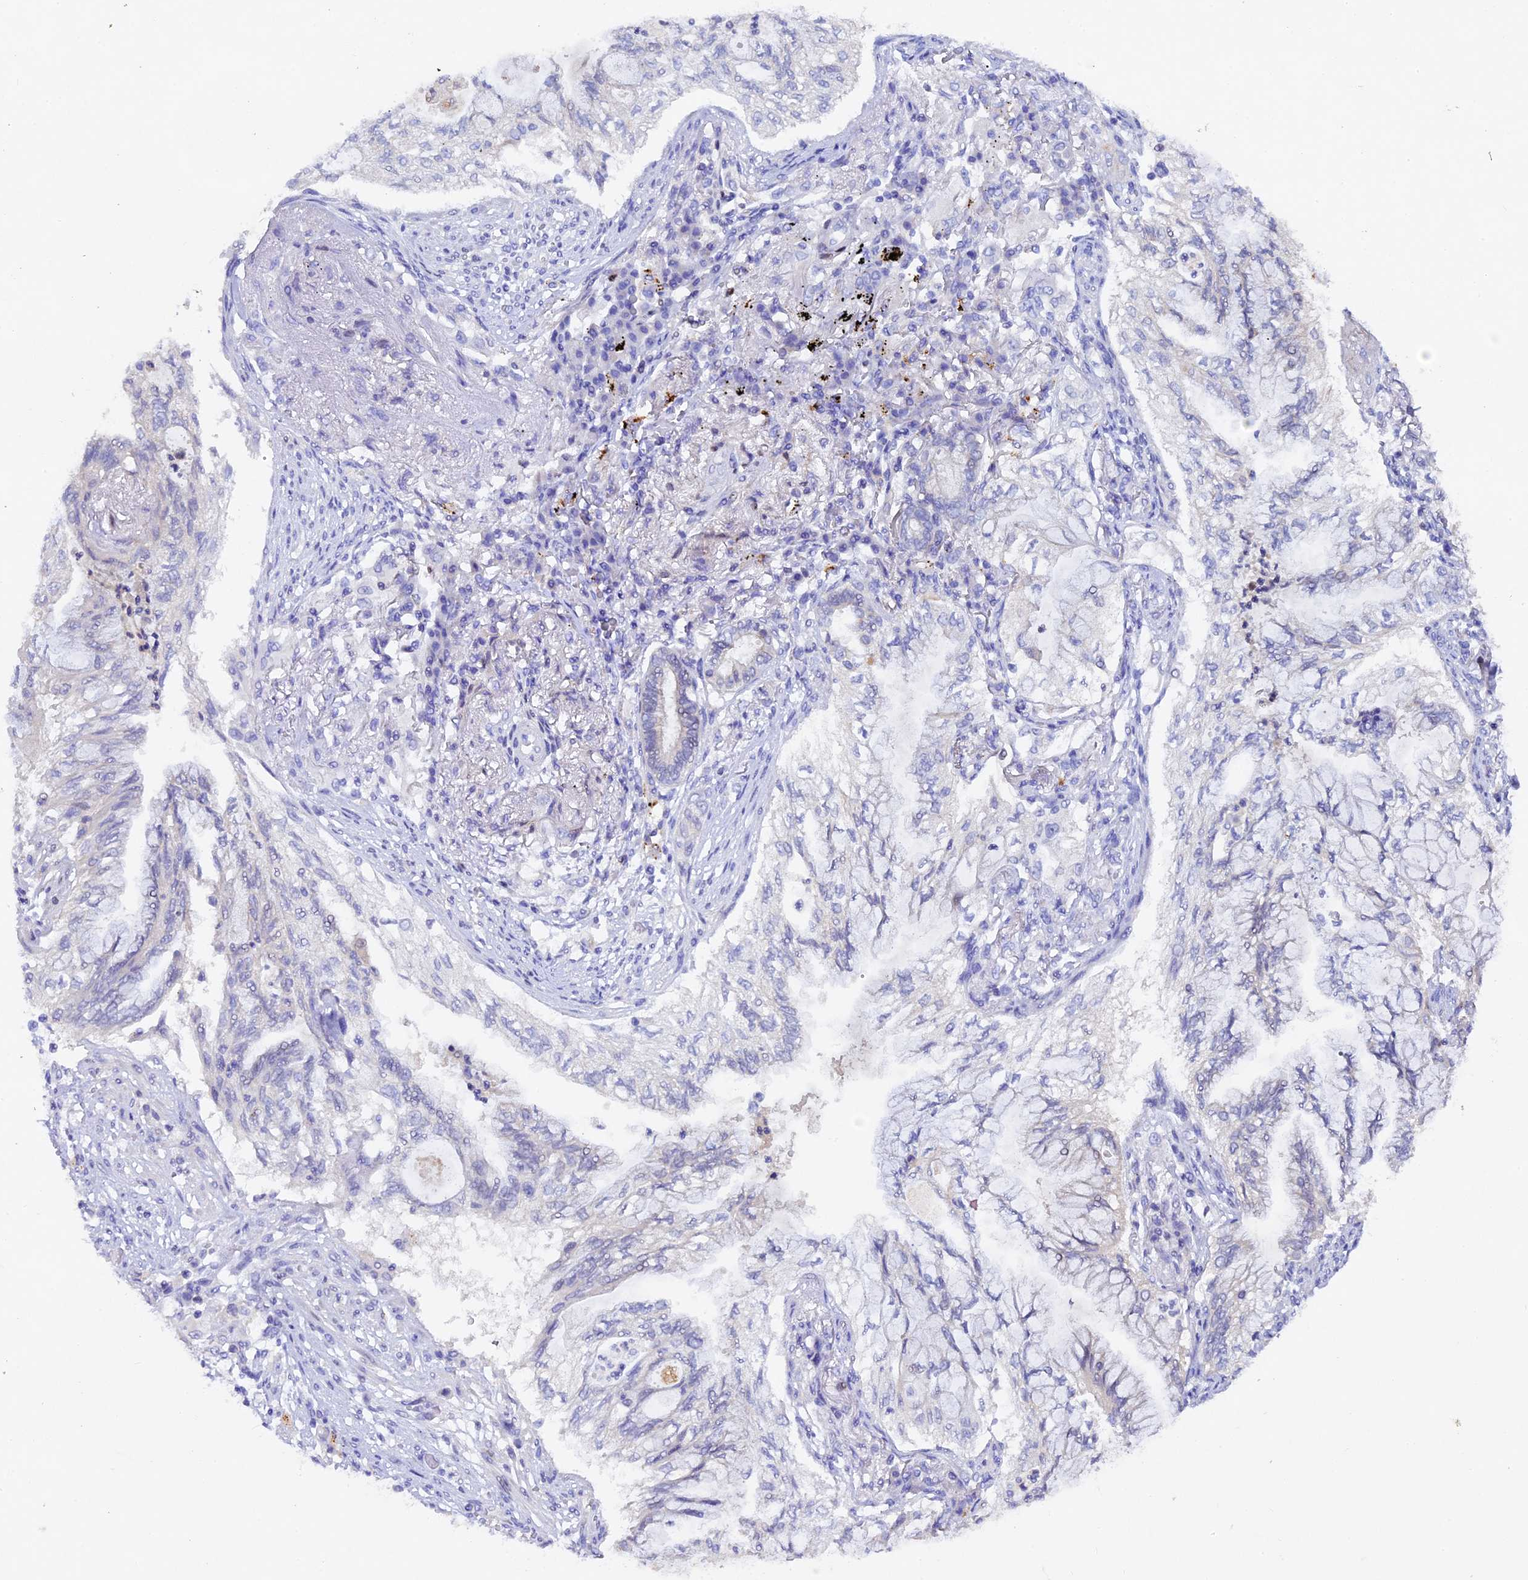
{"staining": {"intensity": "negative", "quantity": "none", "location": "none"}, "tissue": "lung cancer", "cell_type": "Tumor cells", "image_type": "cancer", "snomed": [{"axis": "morphology", "description": "Adenocarcinoma, NOS"}, {"axis": "topography", "description": "Lung"}], "caption": "Immunohistochemistry (IHC) micrograph of neoplastic tissue: adenocarcinoma (lung) stained with DAB shows no significant protein positivity in tumor cells.", "gene": "TGDS", "patient": {"sex": "female", "age": 70}}